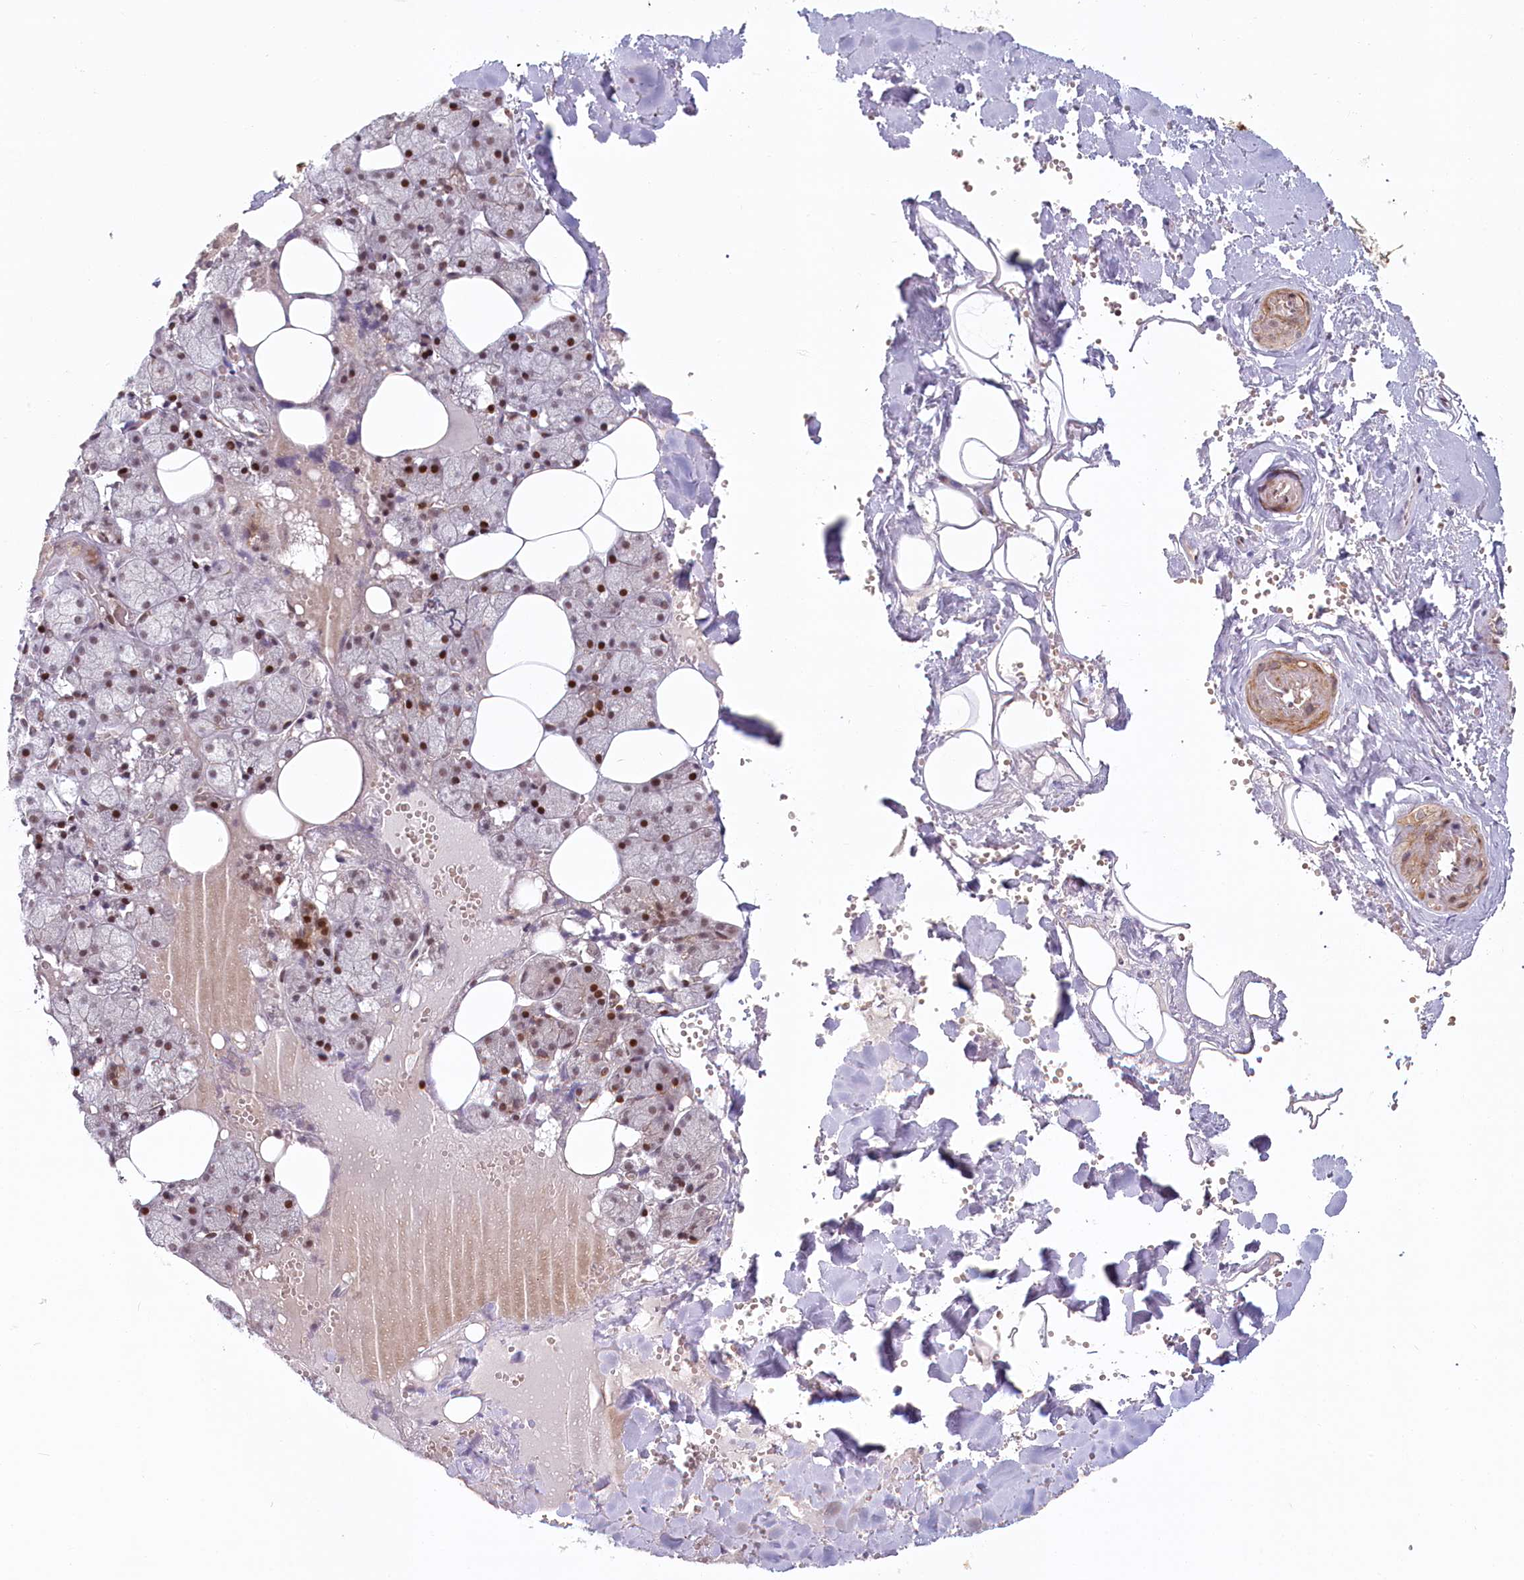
{"staining": {"intensity": "strong", "quantity": "25%-75%", "location": "nuclear"}, "tissue": "salivary gland", "cell_type": "Glandular cells", "image_type": "normal", "snomed": [{"axis": "morphology", "description": "Normal tissue, NOS"}, {"axis": "topography", "description": "Salivary gland"}], "caption": "Unremarkable salivary gland was stained to show a protein in brown. There is high levels of strong nuclear staining in about 25%-75% of glandular cells.", "gene": "FAM204A", "patient": {"sex": "male", "age": 62}}